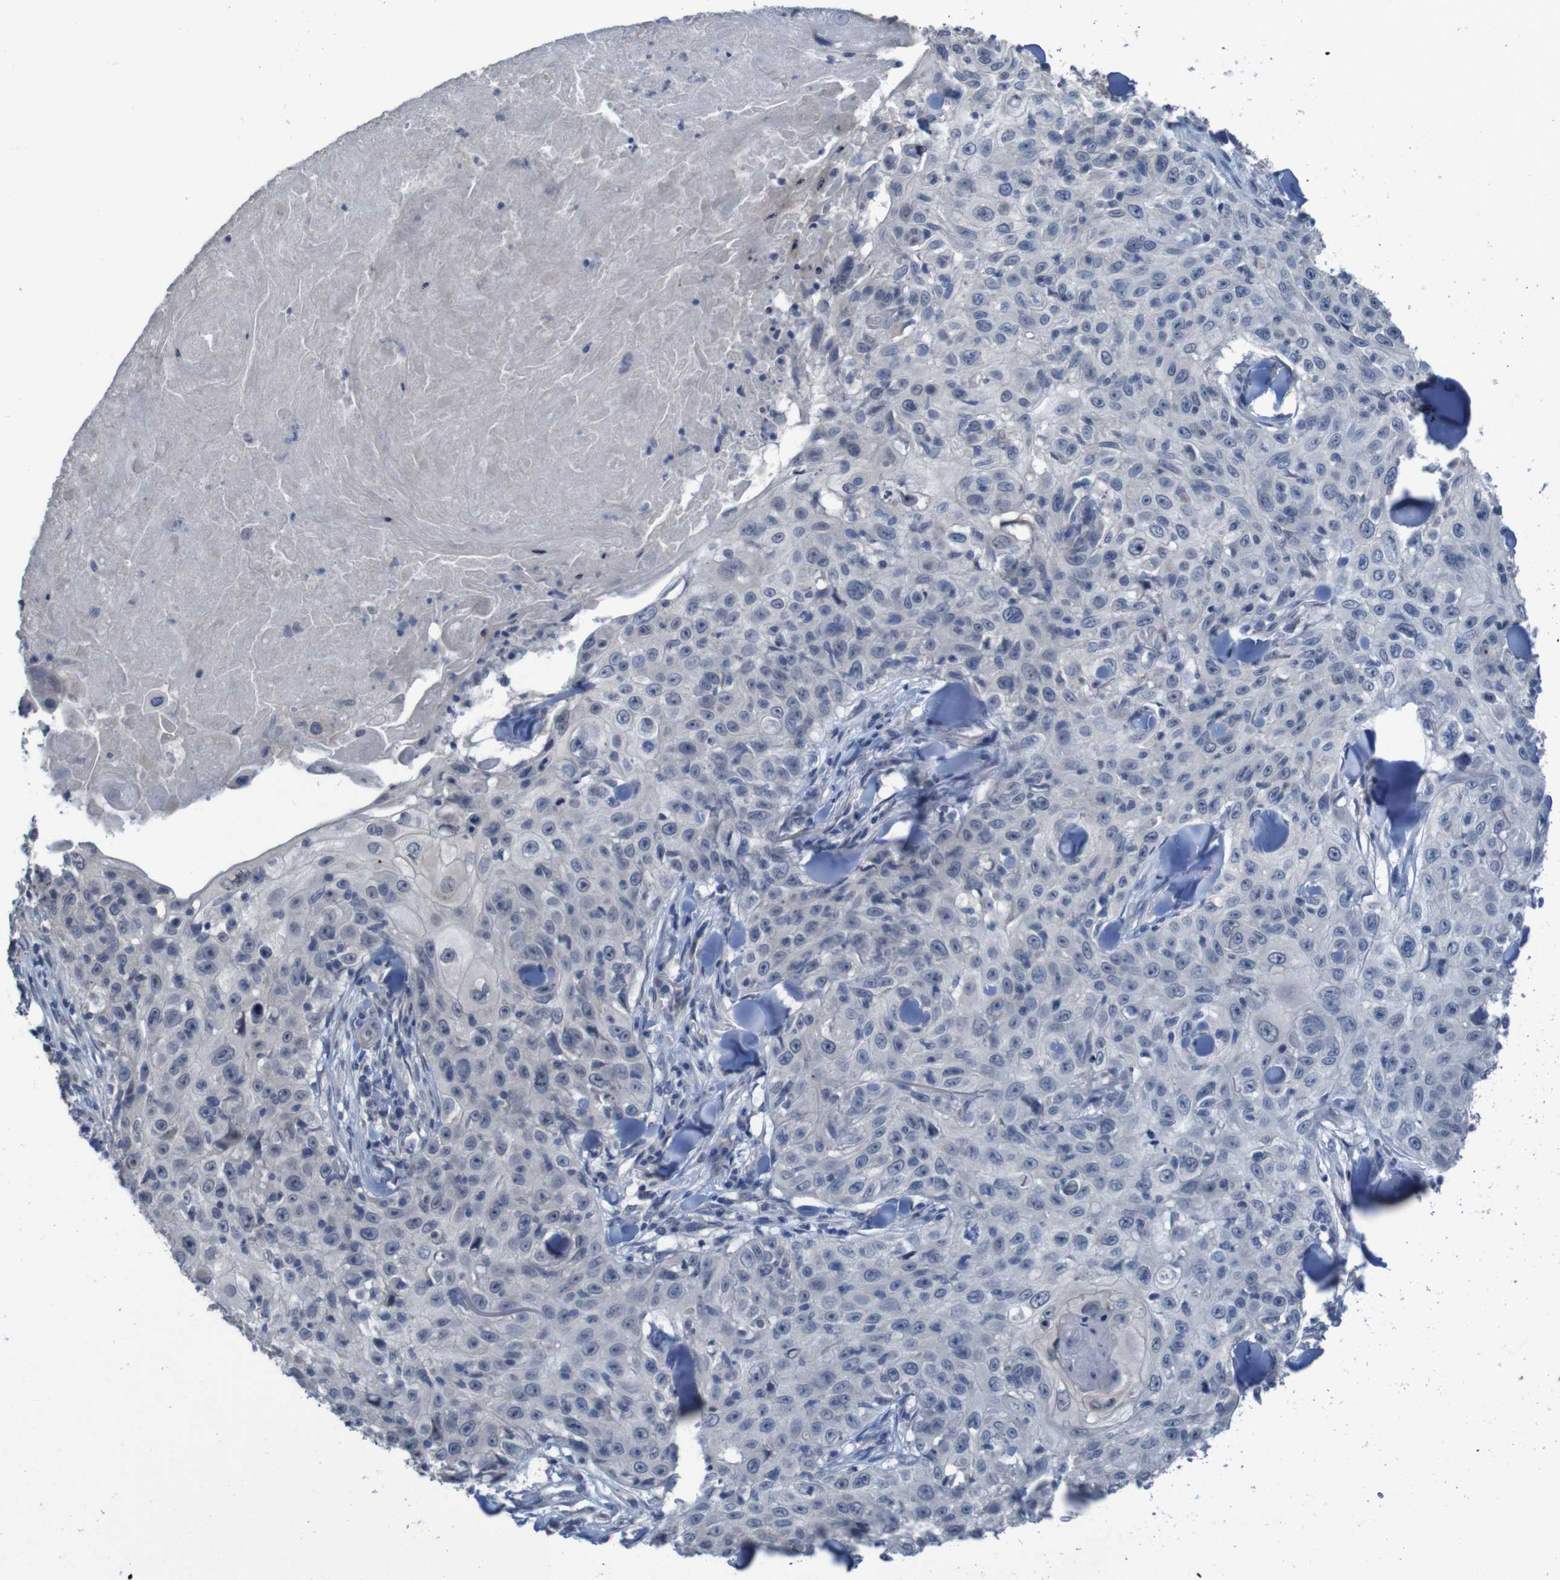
{"staining": {"intensity": "negative", "quantity": "none", "location": "none"}, "tissue": "skin cancer", "cell_type": "Tumor cells", "image_type": "cancer", "snomed": [{"axis": "morphology", "description": "Squamous cell carcinoma, NOS"}, {"axis": "topography", "description": "Skin"}], "caption": "IHC of human skin cancer (squamous cell carcinoma) reveals no expression in tumor cells.", "gene": "CLDN18", "patient": {"sex": "male", "age": 86}}